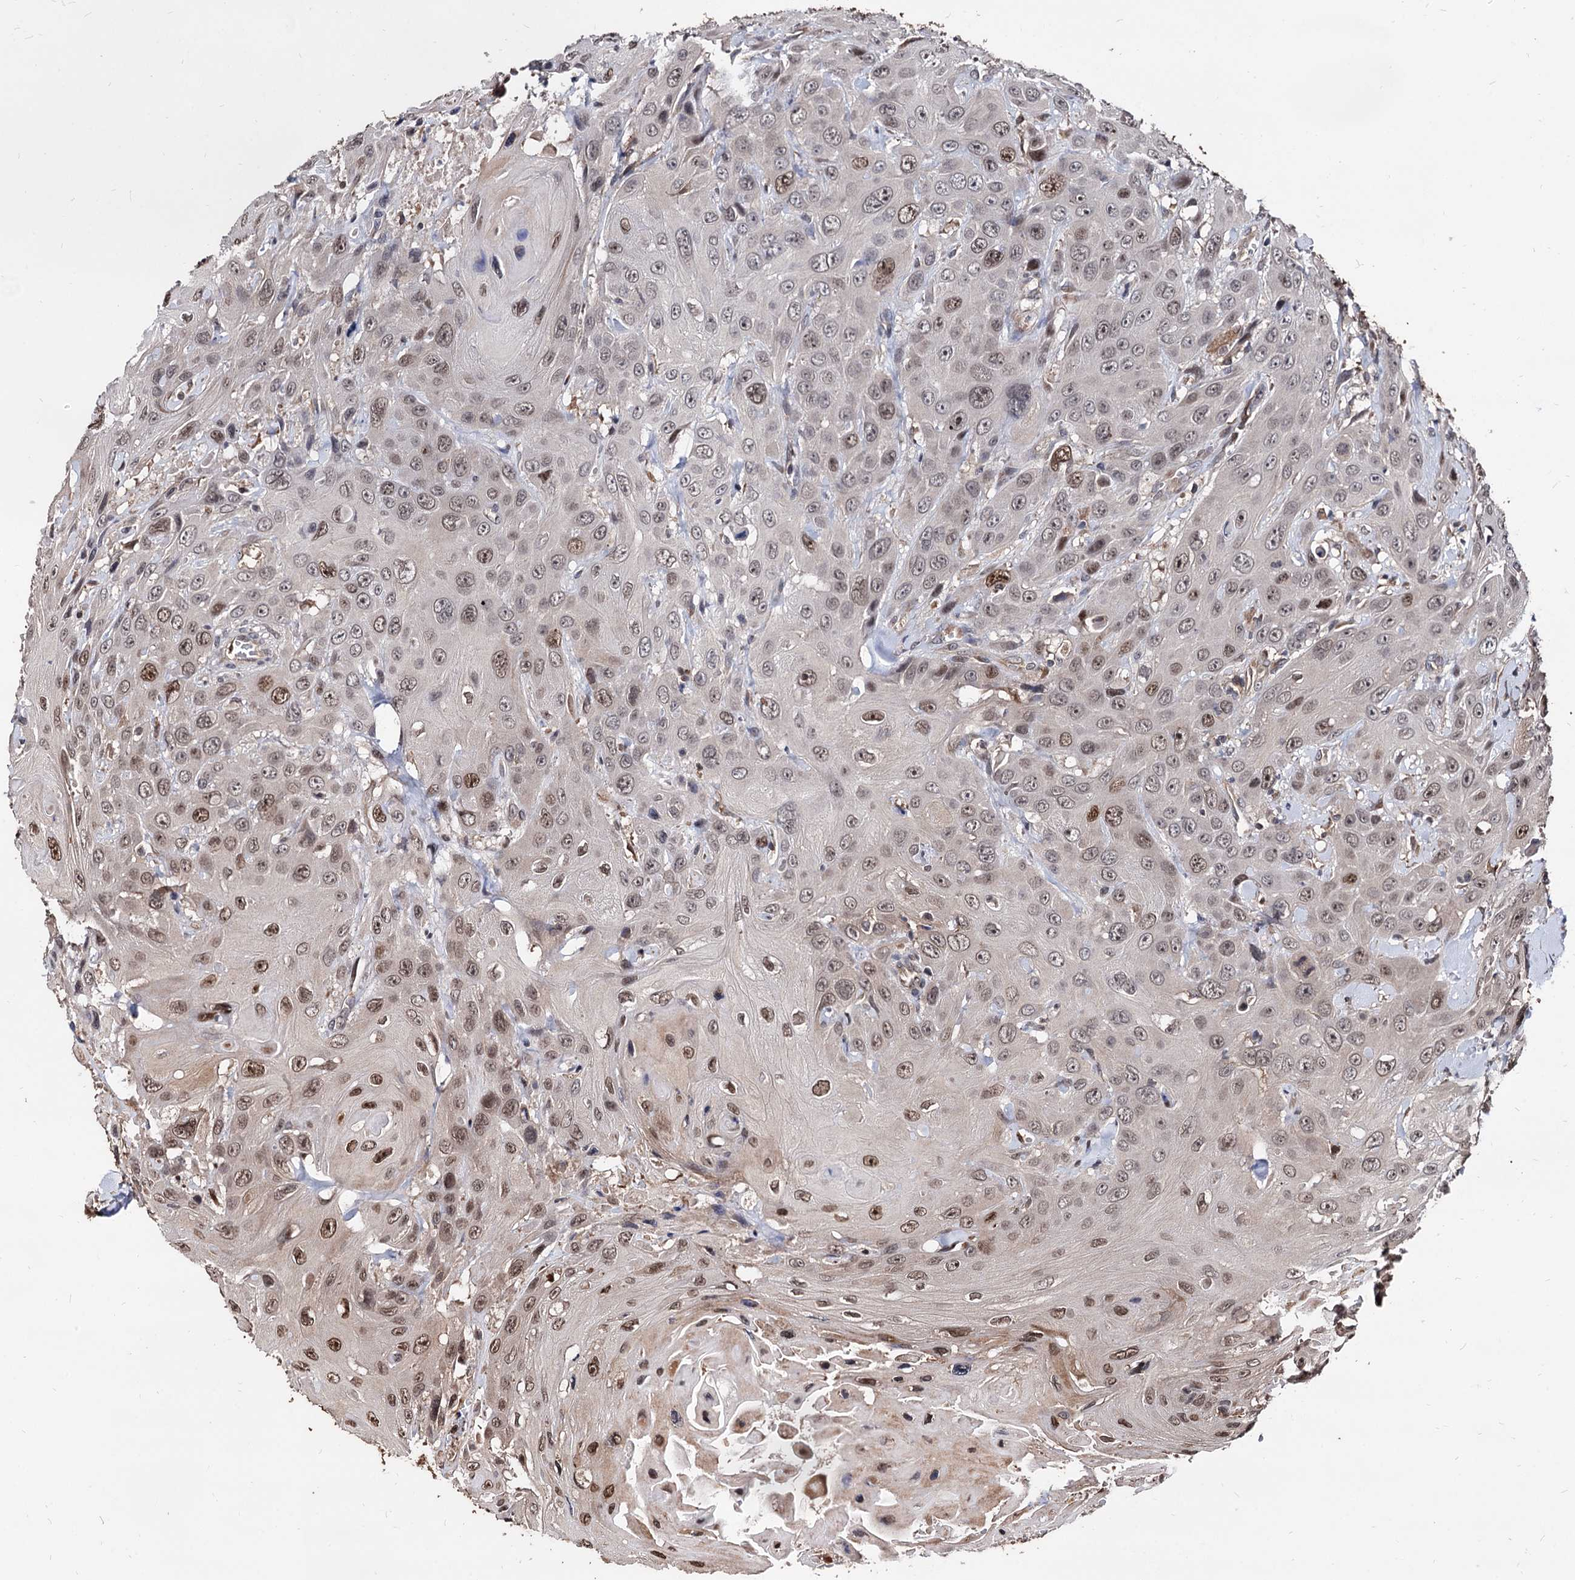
{"staining": {"intensity": "moderate", "quantity": "25%-75%", "location": "nuclear"}, "tissue": "head and neck cancer", "cell_type": "Tumor cells", "image_type": "cancer", "snomed": [{"axis": "morphology", "description": "Squamous cell carcinoma, NOS"}, {"axis": "topography", "description": "Head-Neck"}], "caption": "Head and neck squamous cell carcinoma tissue exhibits moderate nuclear staining in approximately 25%-75% of tumor cells", "gene": "ANKRD12", "patient": {"sex": "male", "age": 81}}